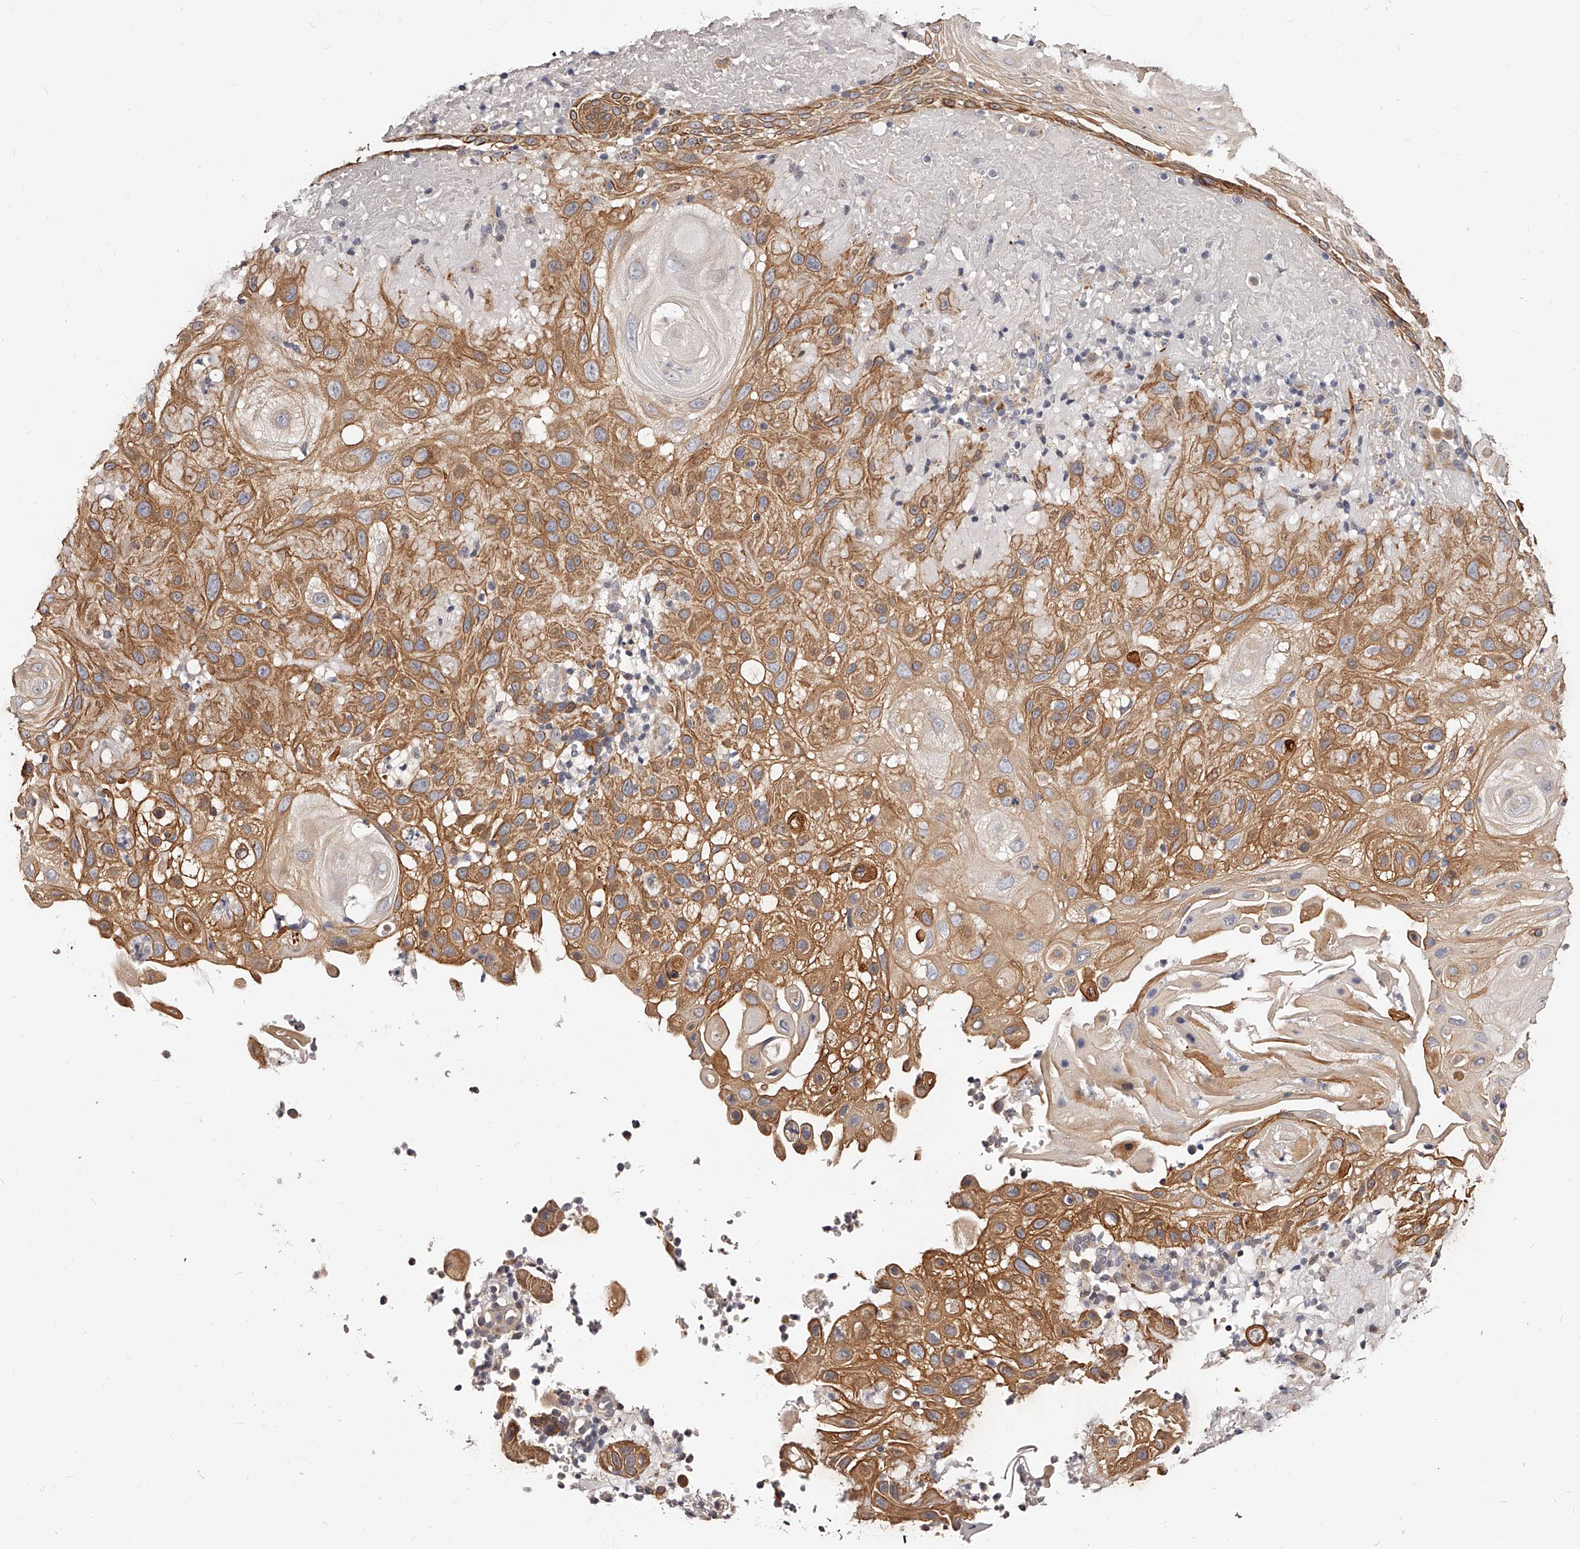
{"staining": {"intensity": "moderate", "quantity": ">75%", "location": "cytoplasmic/membranous"}, "tissue": "skin cancer", "cell_type": "Tumor cells", "image_type": "cancer", "snomed": [{"axis": "morphology", "description": "Normal tissue, NOS"}, {"axis": "morphology", "description": "Squamous cell carcinoma, NOS"}, {"axis": "topography", "description": "Skin"}], "caption": "DAB (3,3'-diaminobenzidine) immunohistochemical staining of human skin cancer shows moderate cytoplasmic/membranous protein expression in about >75% of tumor cells. Nuclei are stained in blue.", "gene": "ZNF502", "patient": {"sex": "female", "age": 96}}